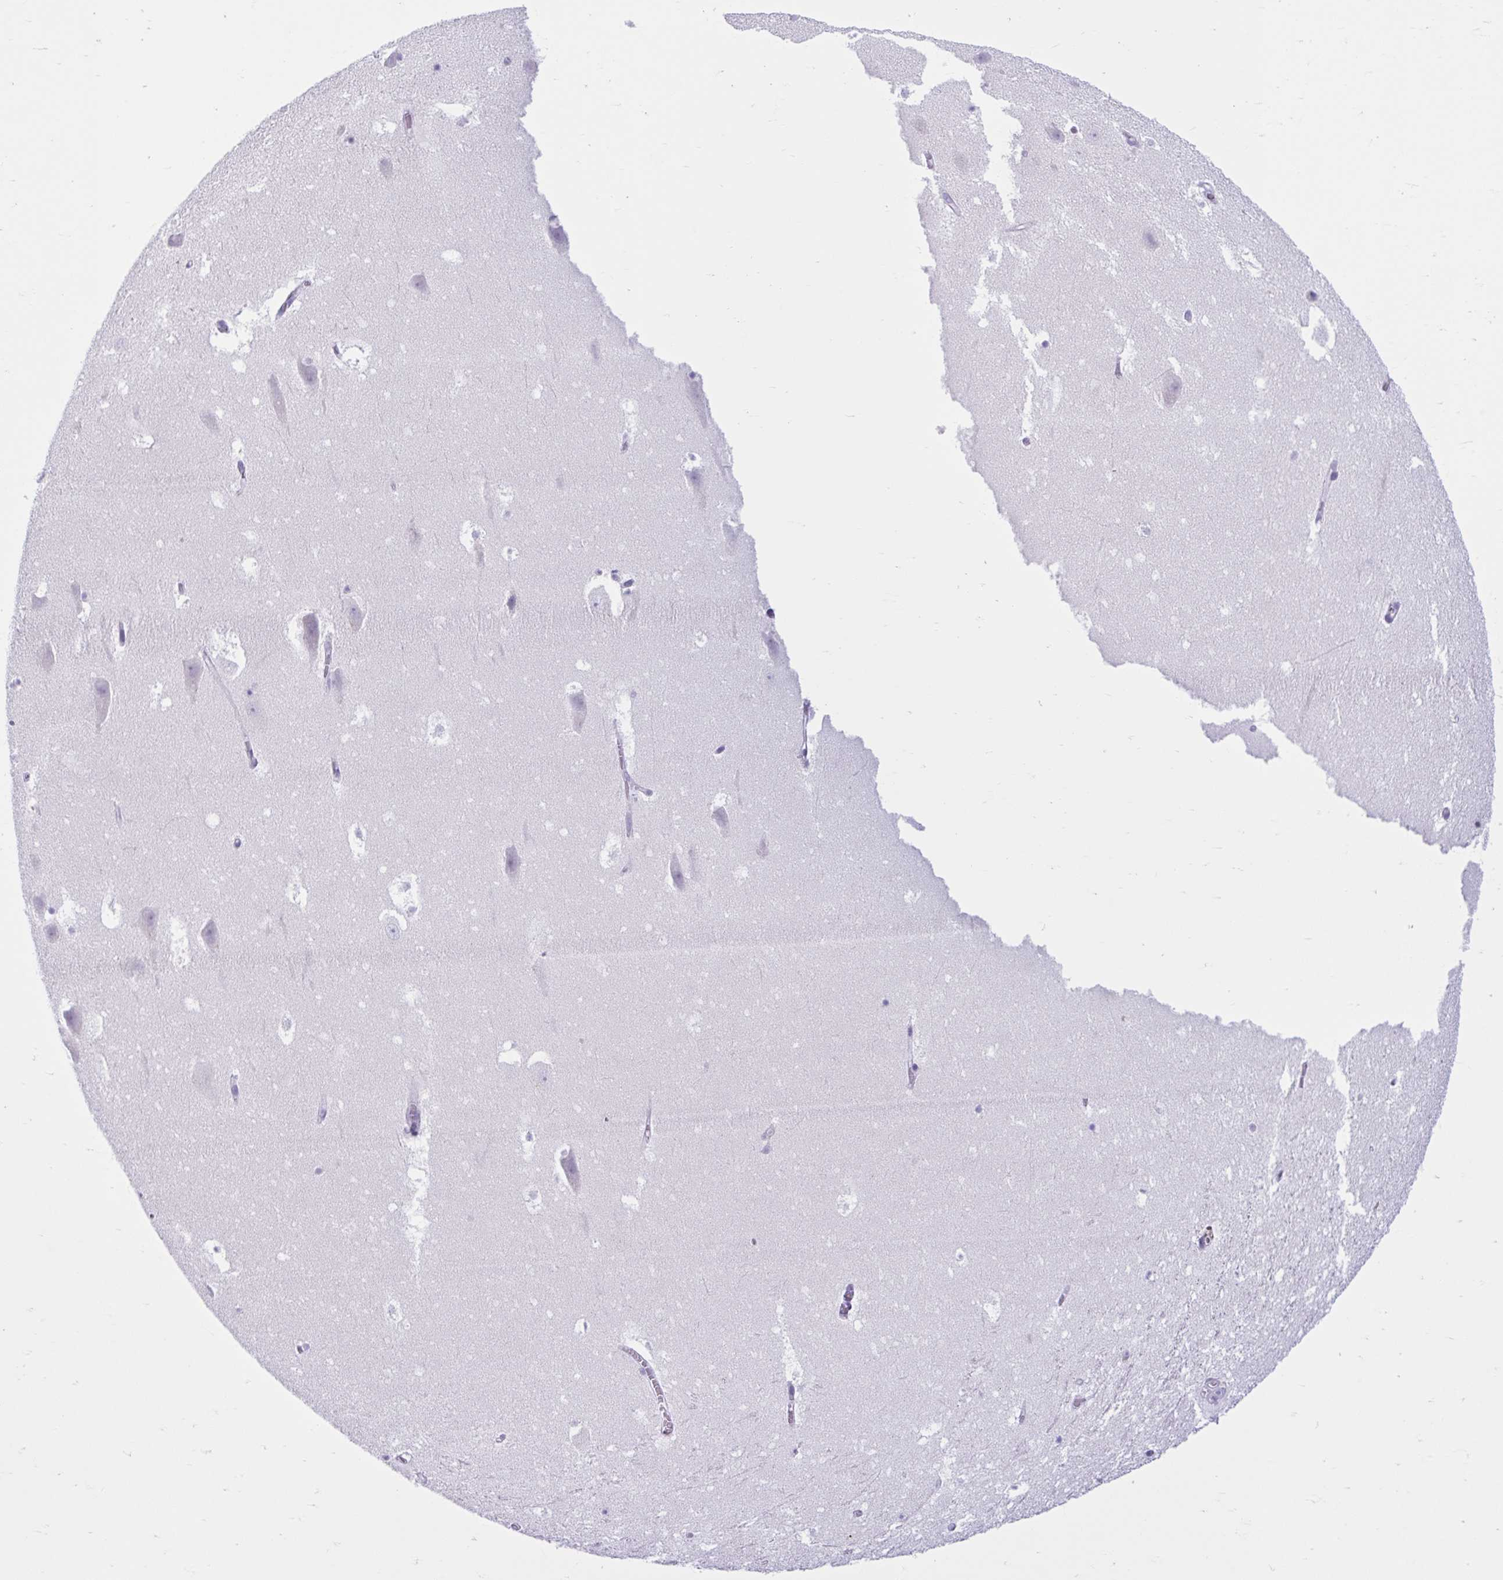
{"staining": {"intensity": "negative", "quantity": "none", "location": "none"}, "tissue": "hippocampus", "cell_type": "Glial cells", "image_type": "normal", "snomed": [{"axis": "morphology", "description": "Normal tissue, NOS"}, {"axis": "topography", "description": "Hippocampus"}], "caption": "IHC histopathology image of normal human hippocampus stained for a protein (brown), which displays no staining in glial cells.", "gene": "CEP120", "patient": {"sex": "female", "age": 42}}